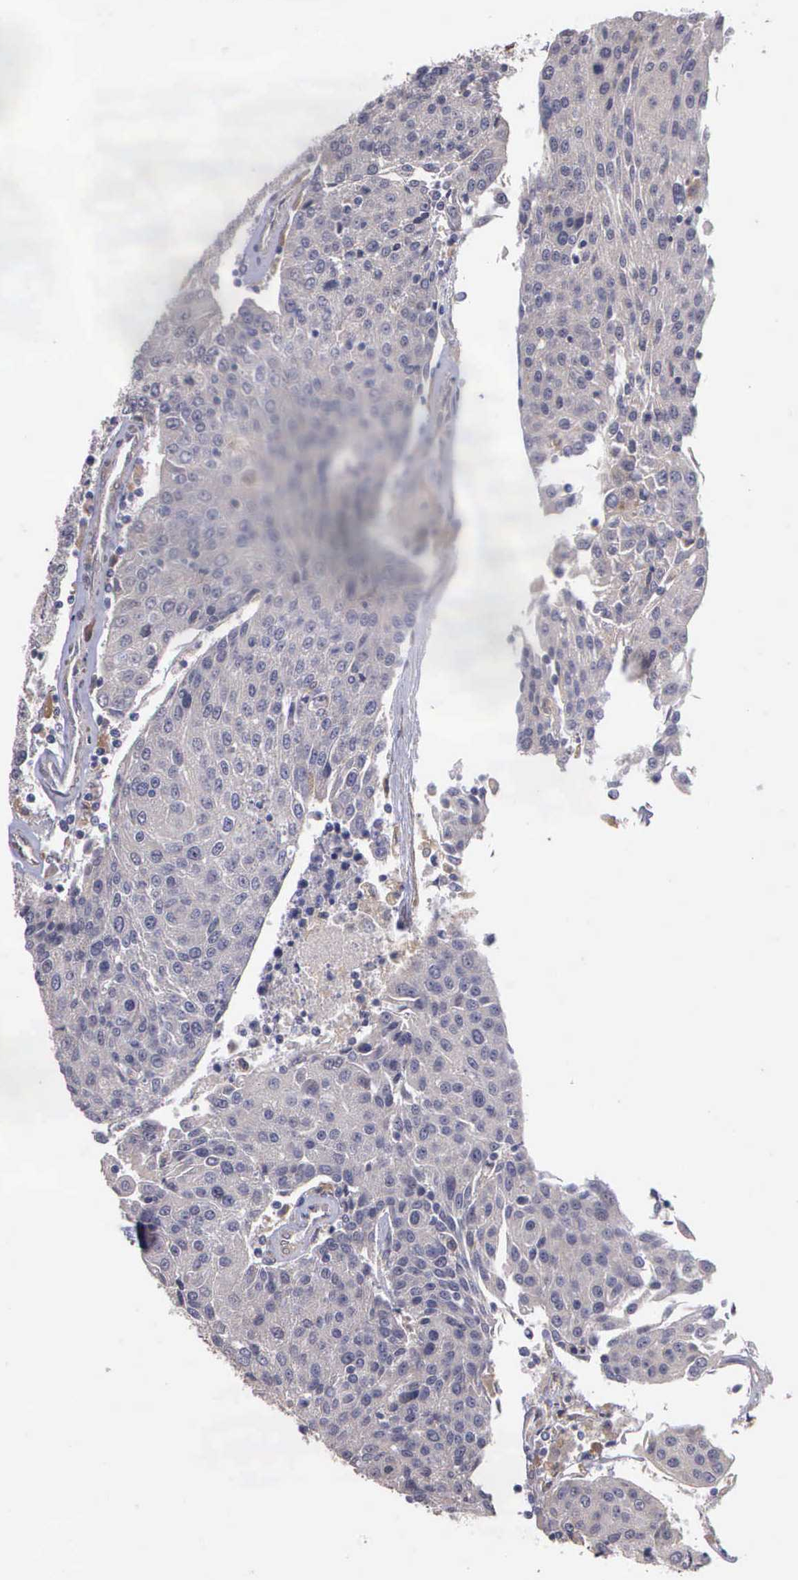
{"staining": {"intensity": "negative", "quantity": "none", "location": "none"}, "tissue": "urothelial cancer", "cell_type": "Tumor cells", "image_type": "cancer", "snomed": [{"axis": "morphology", "description": "Urothelial carcinoma, High grade"}, {"axis": "topography", "description": "Urinary bladder"}], "caption": "An image of urothelial cancer stained for a protein demonstrates no brown staining in tumor cells.", "gene": "RTL10", "patient": {"sex": "female", "age": 85}}